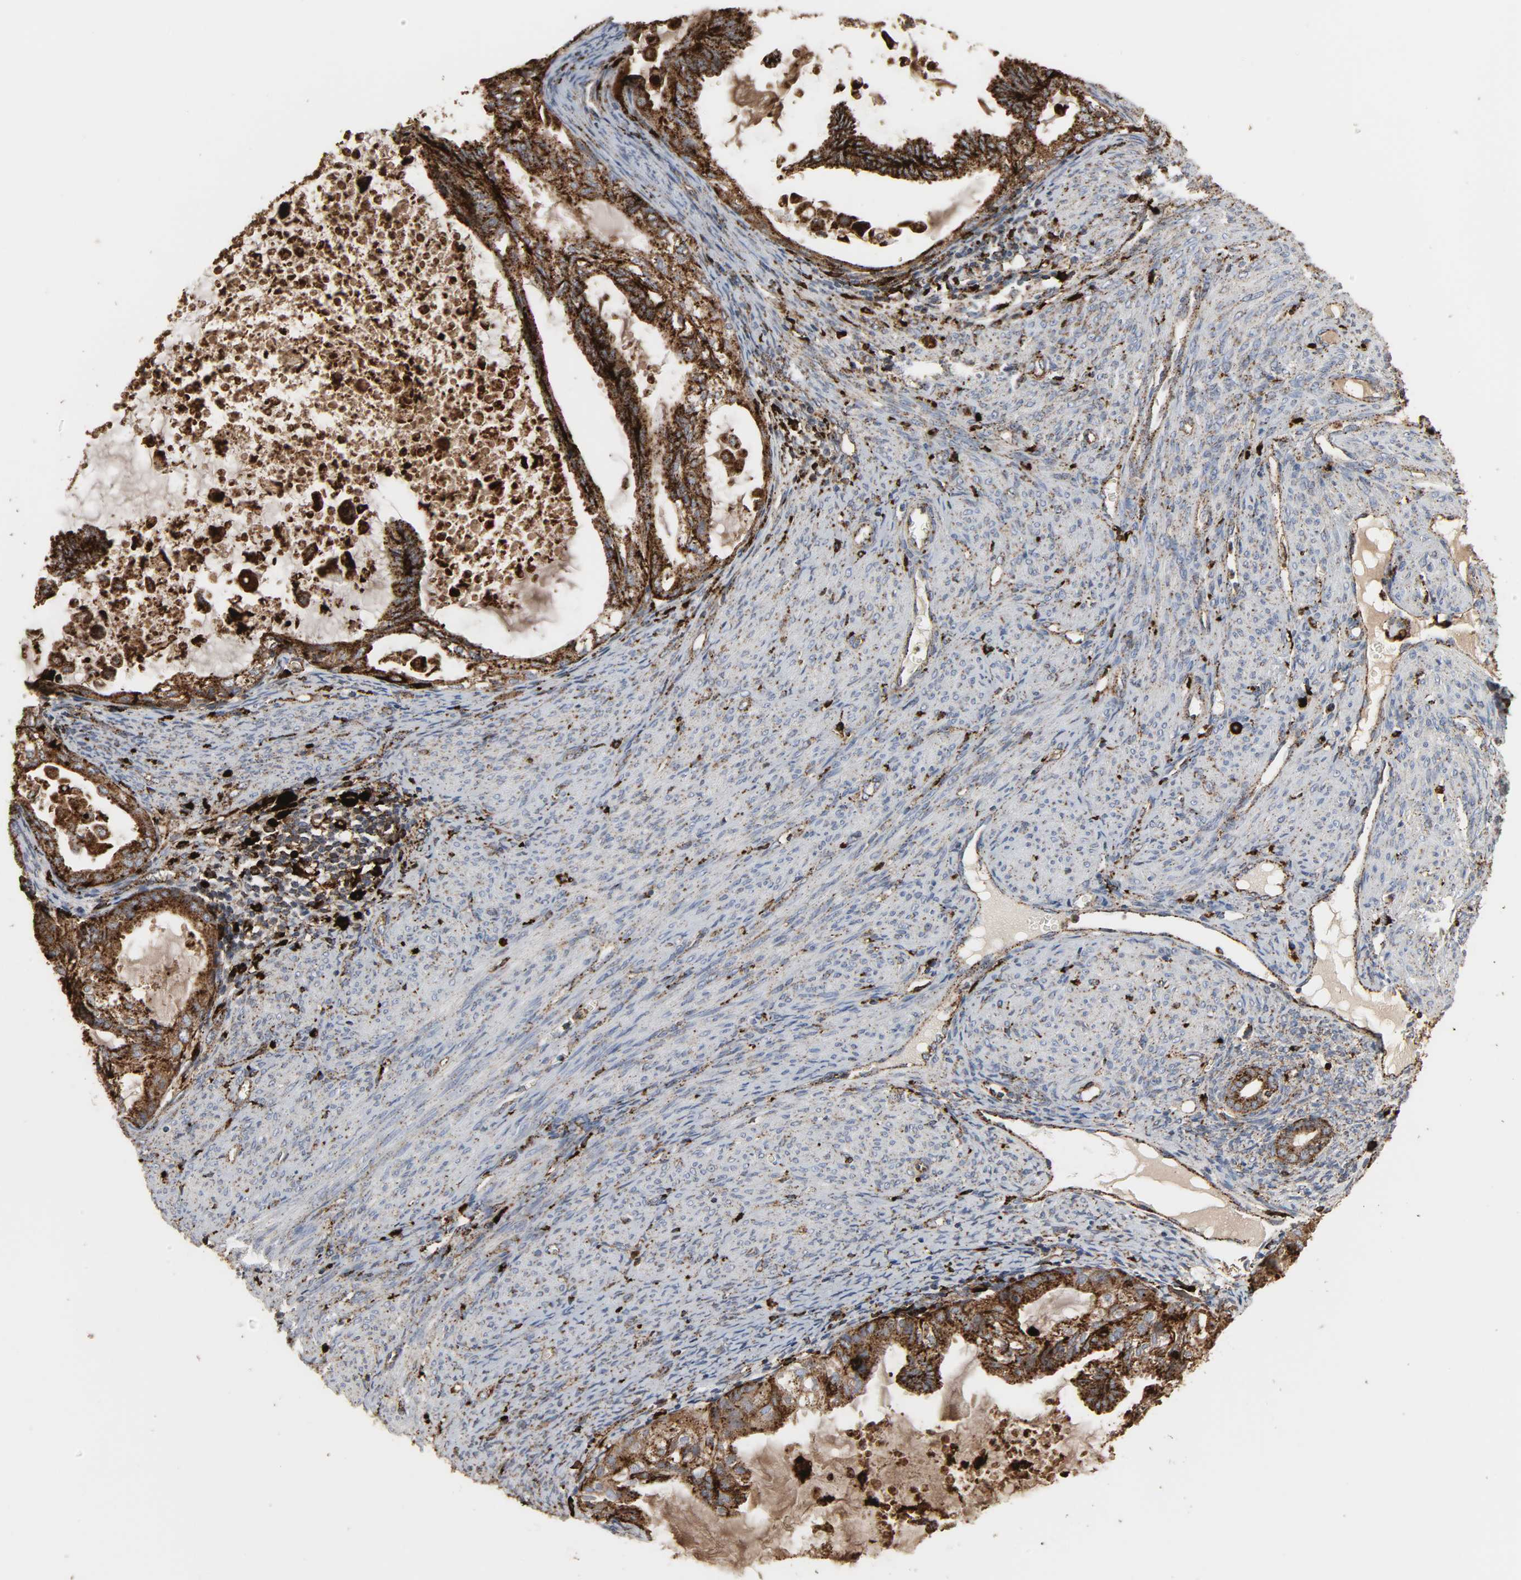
{"staining": {"intensity": "strong", "quantity": ">75%", "location": "nuclear"}, "tissue": "cervical cancer", "cell_type": "Tumor cells", "image_type": "cancer", "snomed": [{"axis": "morphology", "description": "Normal tissue, NOS"}, {"axis": "morphology", "description": "Adenocarcinoma, NOS"}, {"axis": "topography", "description": "Cervix"}, {"axis": "topography", "description": "Endometrium"}], "caption": "Immunohistochemical staining of adenocarcinoma (cervical) demonstrates high levels of strong nuclear staining in about >75% of tumor cells. The staining was performed using DAB (3,3'-diaminobenzidine) to visualize the protein expression in brown, while the nuclei were stained in blue with hematoxylin (Magnification: 20x).", "gene": "PSAP", "patient": {"sex": "female", "age": 86}}